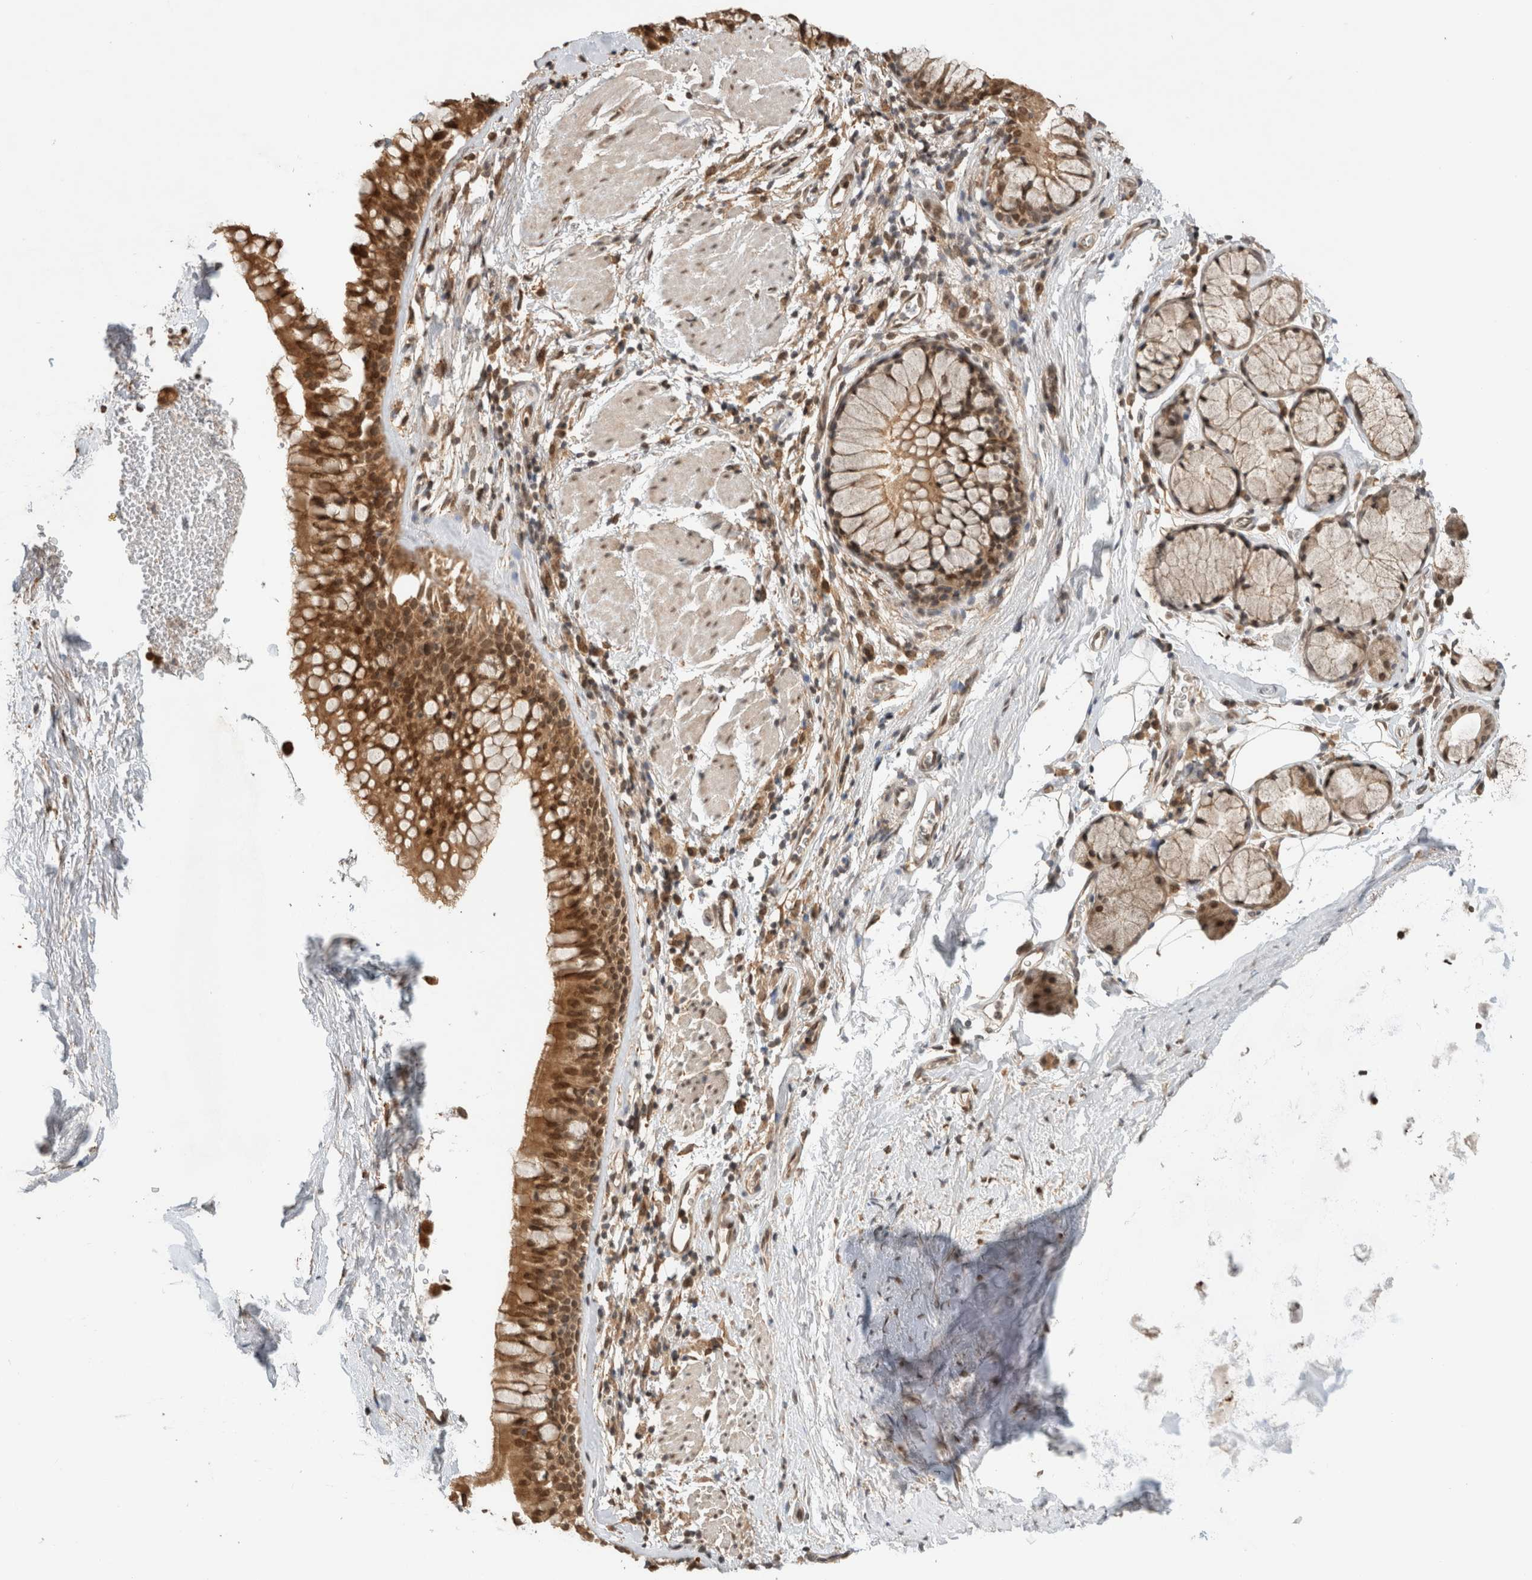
{"staining": {"intensity": "moderate", "quantity": ">75%", "location": "cytoplasmic/membranous,nuclear"}, "tissue": "bronchus", "cell_type": "Respiratory epithelial cells", "image_type": "normal", "snomed": [{"axis": "morphology", "description": "Normal tissue, NOS"}, {"axis": "topography", "description": "Cartilage tissue"}, {"axis": "topography", "description": "Bronchus"}], "caption": "Immunohistochemistry of unremarkable bronchus demonstrates medium levels of moderate cytoplasmic/membranous,nuclear positivity in approximately >75% of respiratory epithelial cells. The protein is shown in brown color, while the nuclei are stained blue.", "gene": "C1orf21", "patient": {"sex": "female", "age": 53}}